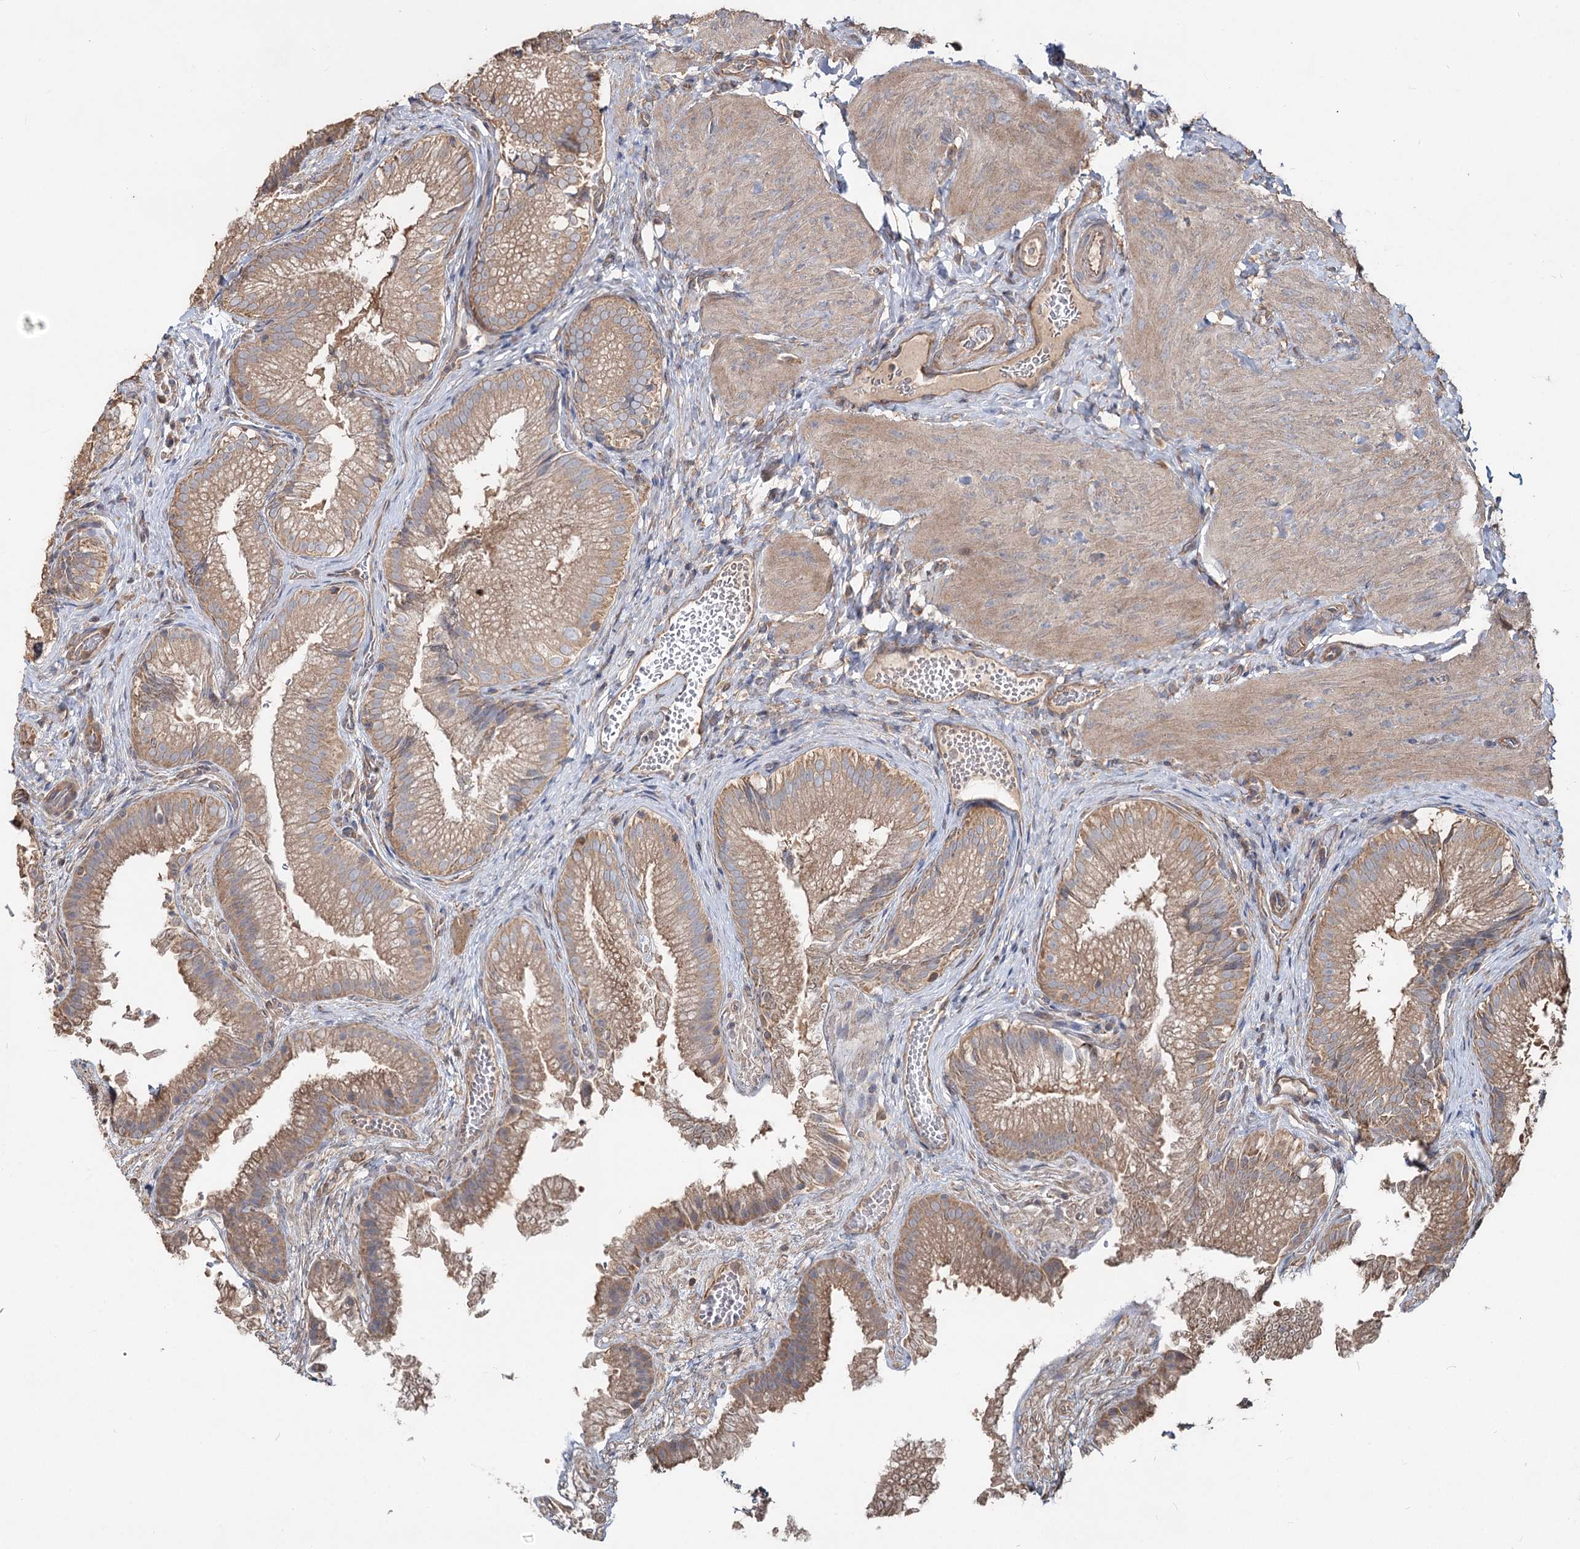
{"staining": {"intensity": "moderate", "quantity": ">75%", "location": "cytoplasmic/membranous"}, "tissue": "gallbladder", "cell_type": "Glandular cells", "image_type": "normal", "snomed": [{"axis": "morphology", "description": "Normal tissue, NOS"}, {"axis": "topography", "description": "Gallbladder"}], "caption": "Normal gallbladder was stained to show a protein in brown. There is medium levels of moderate cytoplasmic/membranous staining in approximately >75% of glandular cells.", "gene": "SPART", "patient": {"sex": "female", "age": 30}}